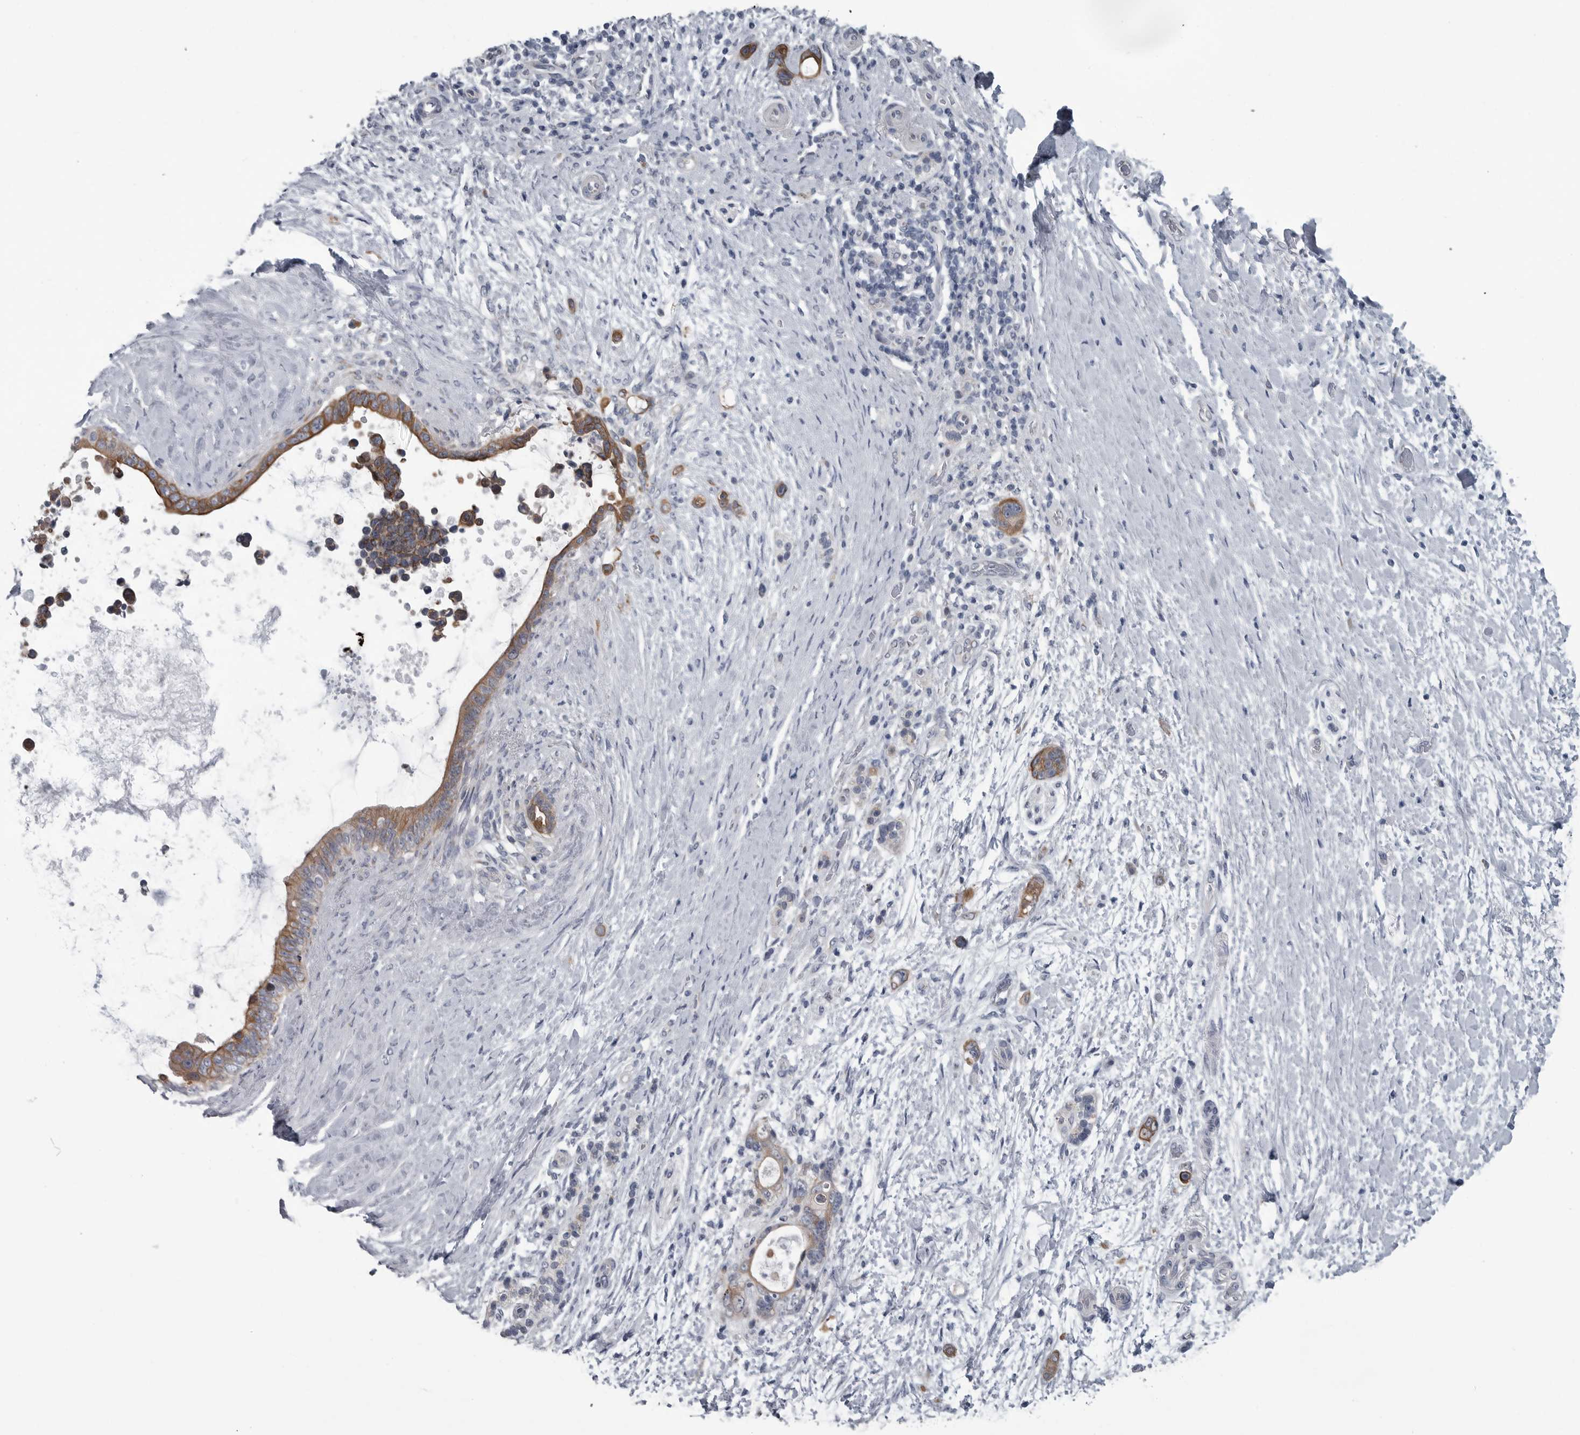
{"staining": {"intensity": "moderate", "quantity": ">75%", "location": "cytoplasmic/membranous"}, "tissue": "pancreatic cancer", "cell_type": "Tumor cells", "image_type": "cancer", "snomed": [{"axis": "morphology", "description": "Adenocarcinoma, NOS"}, {"axis": "topography", "description": "Pancreas"}], "caption": "Immunohistochemistry image of adenocarcinoma (pancreatic) stained for a protein (brown), which demonstrates medium levels of moderate cytoplasmic/membranous expression in about >75% of tumor cells.", "gene": "MYOC", "patient": {"sex": "female", "age": 72}}